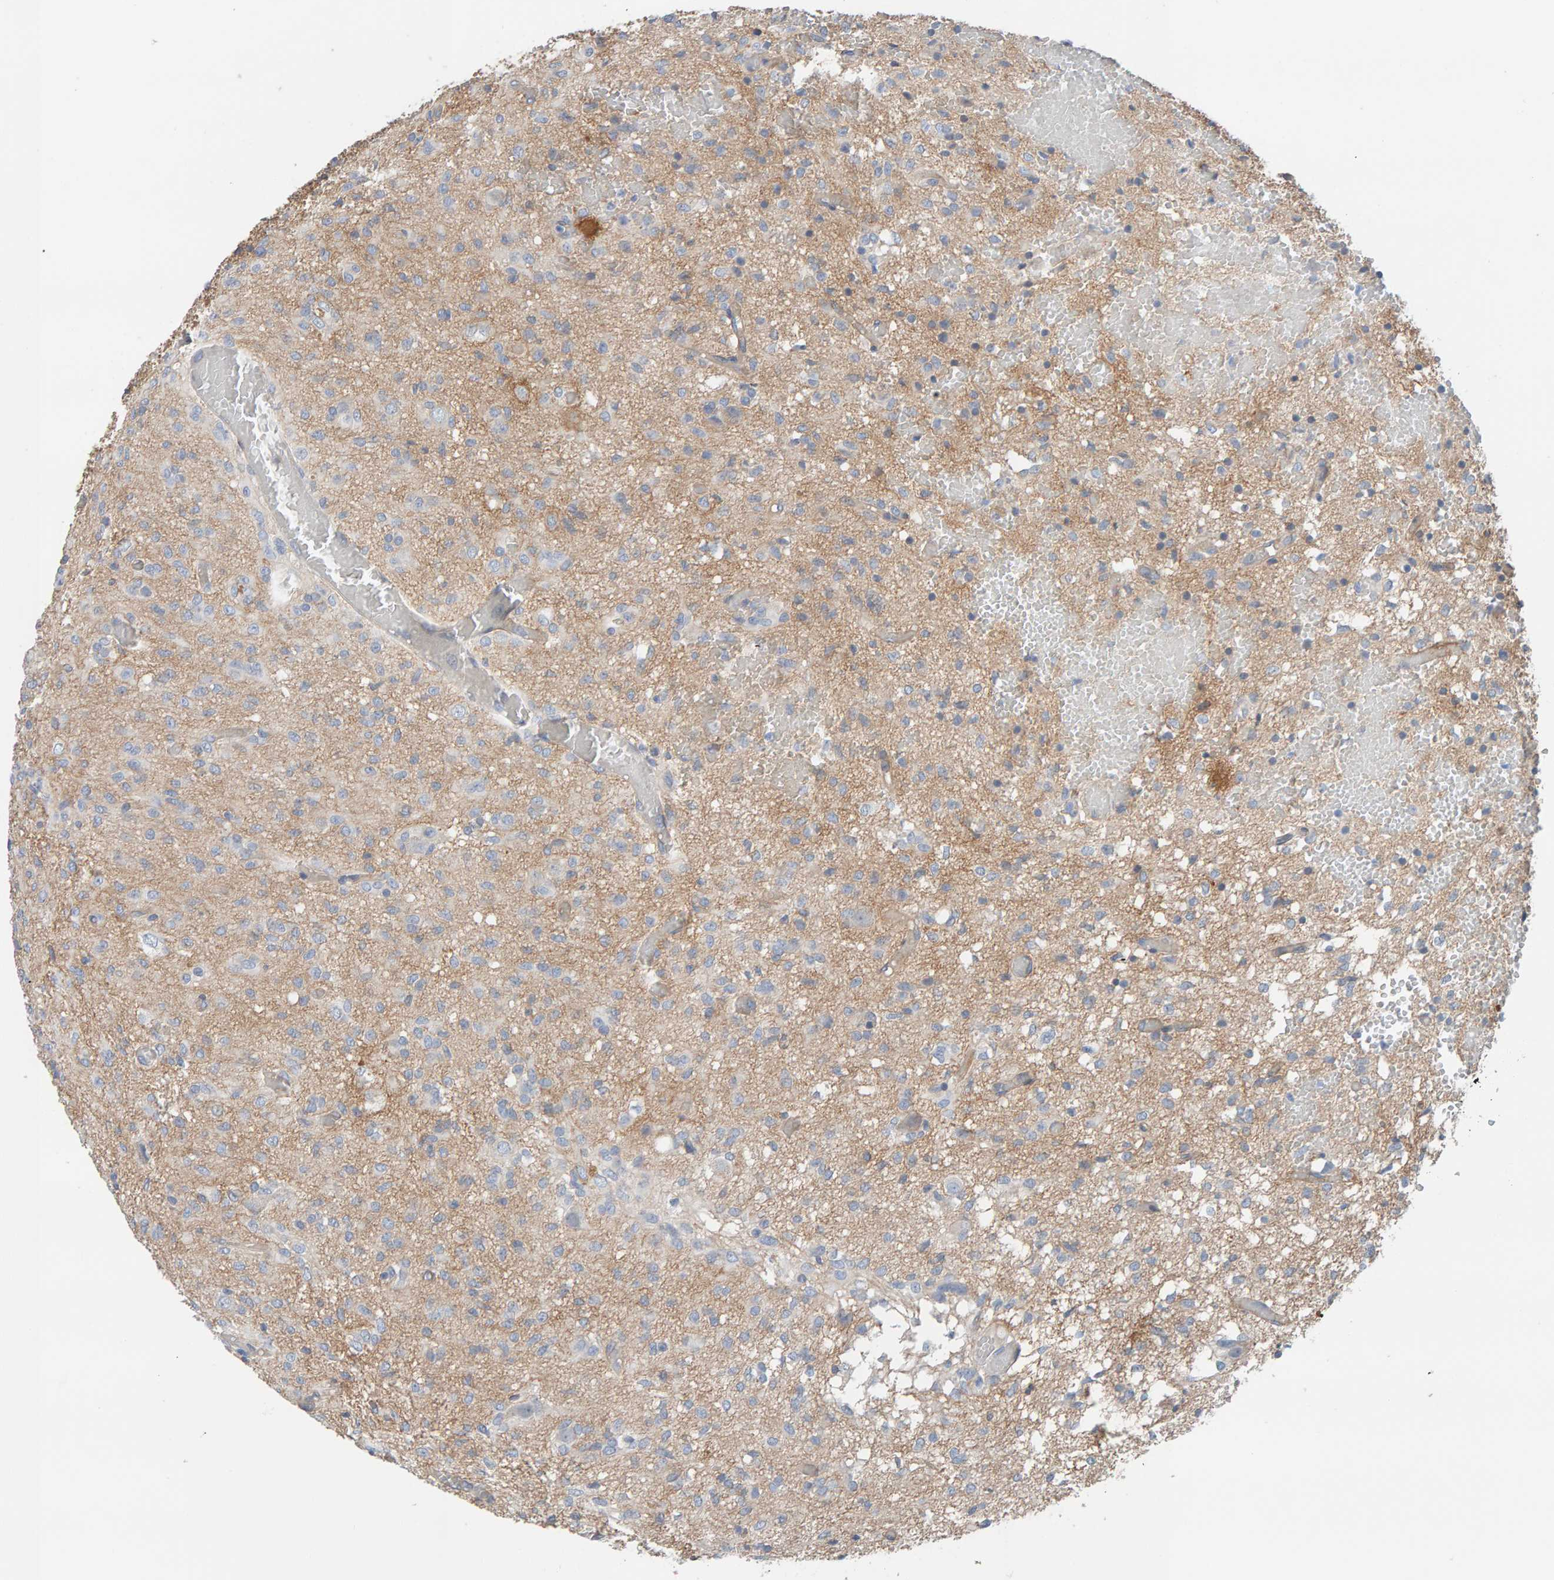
{"staining": {"intensity": "weak", "quantity": "<25%", "location": "cytoplasmic/membranous"}, "tissue": "glioma", "cell_type": "Tumor cells", "image_type": "cancer", "snomed": [{"axis": "morphology", "description": "Glioma, malignant, High grade"}, {"axis": "topography", "description": "Brain"}], "caption": "High magnification brightfield microscopy of malignant glioma (high-grade) stained with DAB (3,3'-diaminobenzidine) (brown) and counterstained with hematoxylin (blue): tumor cells show no significant positivity.", "gene": "FYN", "patient": {"sex": "female", "age": 59}}